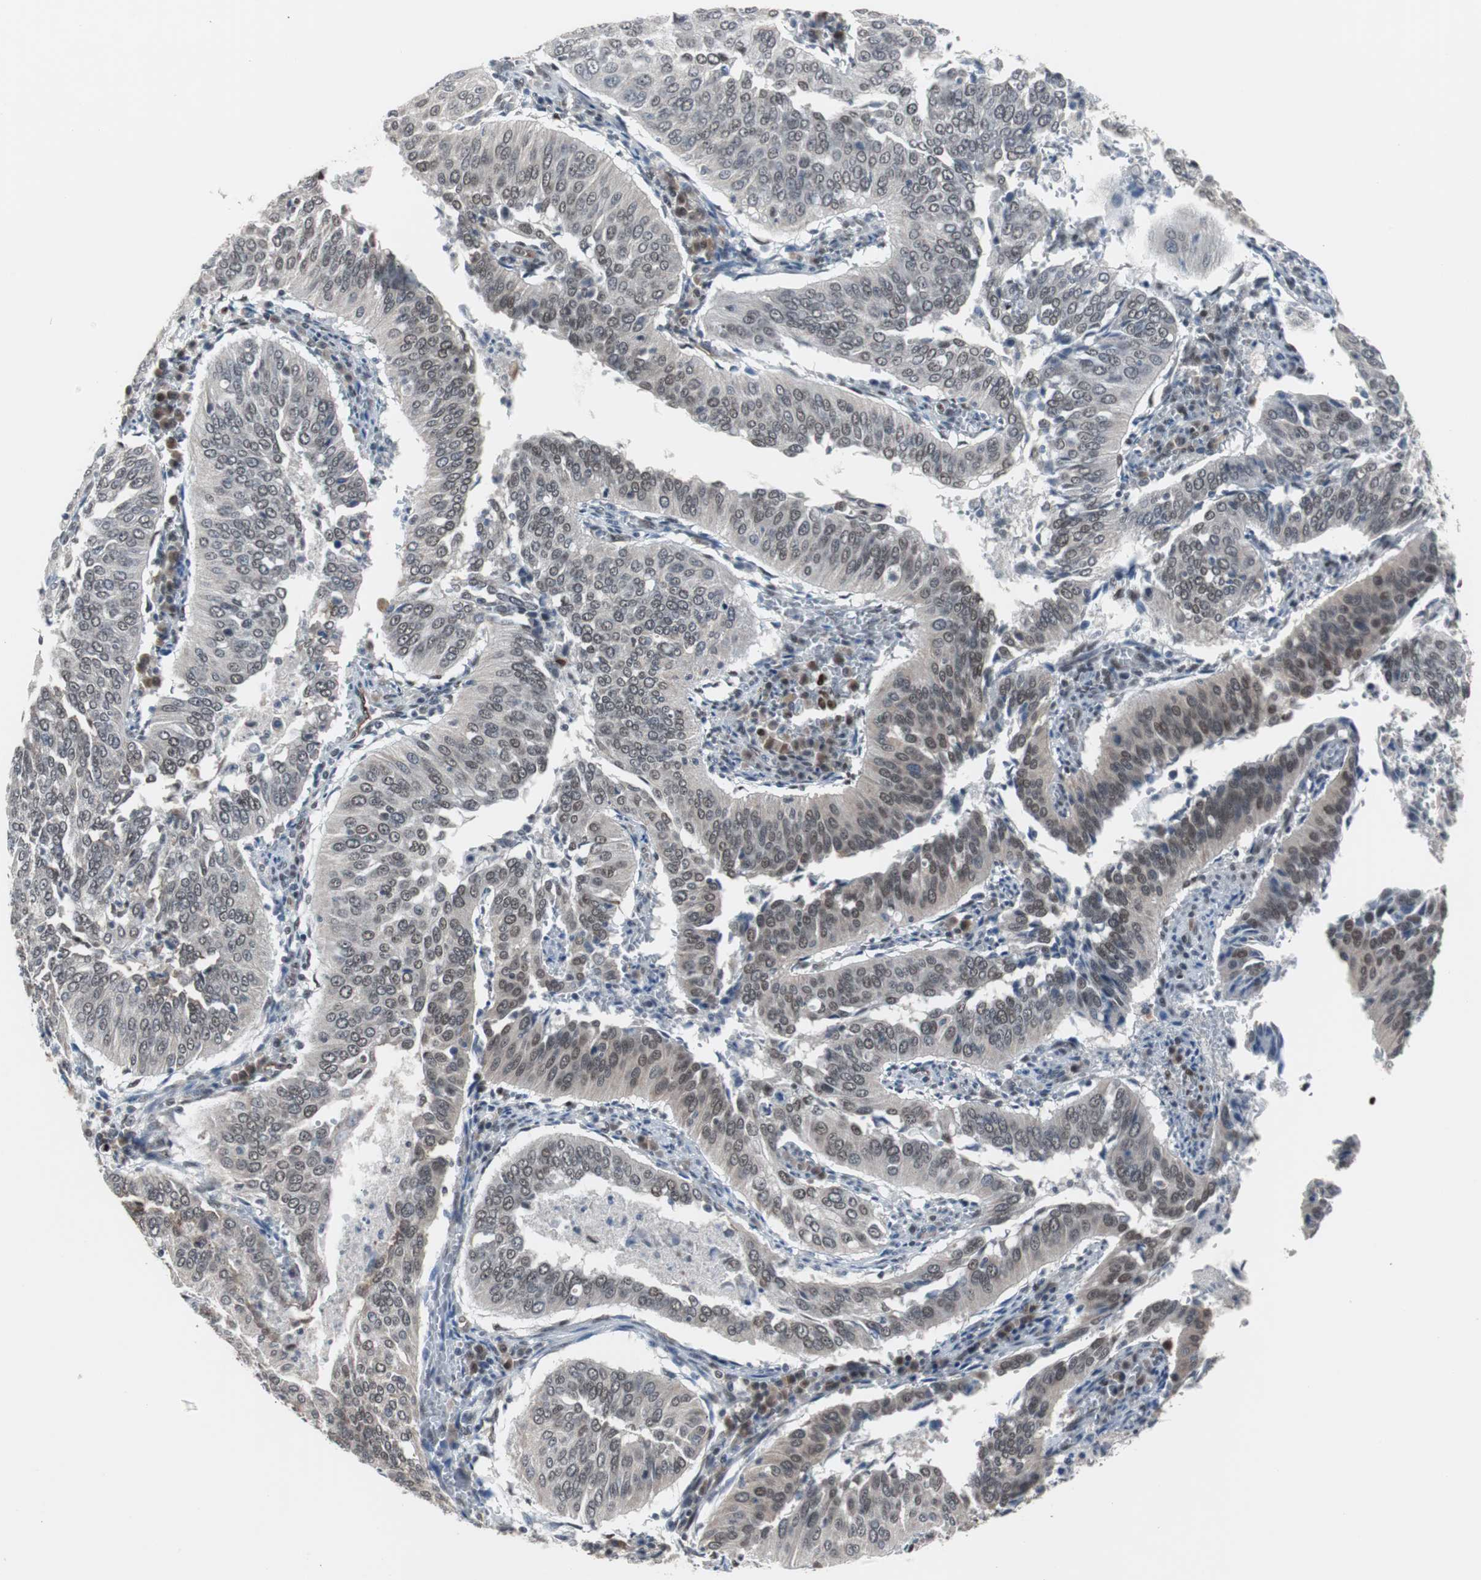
{"staining": {"intensity": "moderate", "quantity": "25%-75%", "location": "nuclear"}, "tissue": "cervical cancer", "cell_type": "Tumor cells", "image_type": "cancer", "snomed": [{"axis": "morphology", "description": "Squamous cell carcinoma, NOS"}, {"axis": "topography", "description": "Cervix"}], "caption": "Immunohistochemical staining of human squamous cell carcinoma (cervical) shows moderate nuclear protein expression in about 25%-75% of tumor cells.", "gene": "ZHX2", "patient": {"sex": "female", "age": 39}}